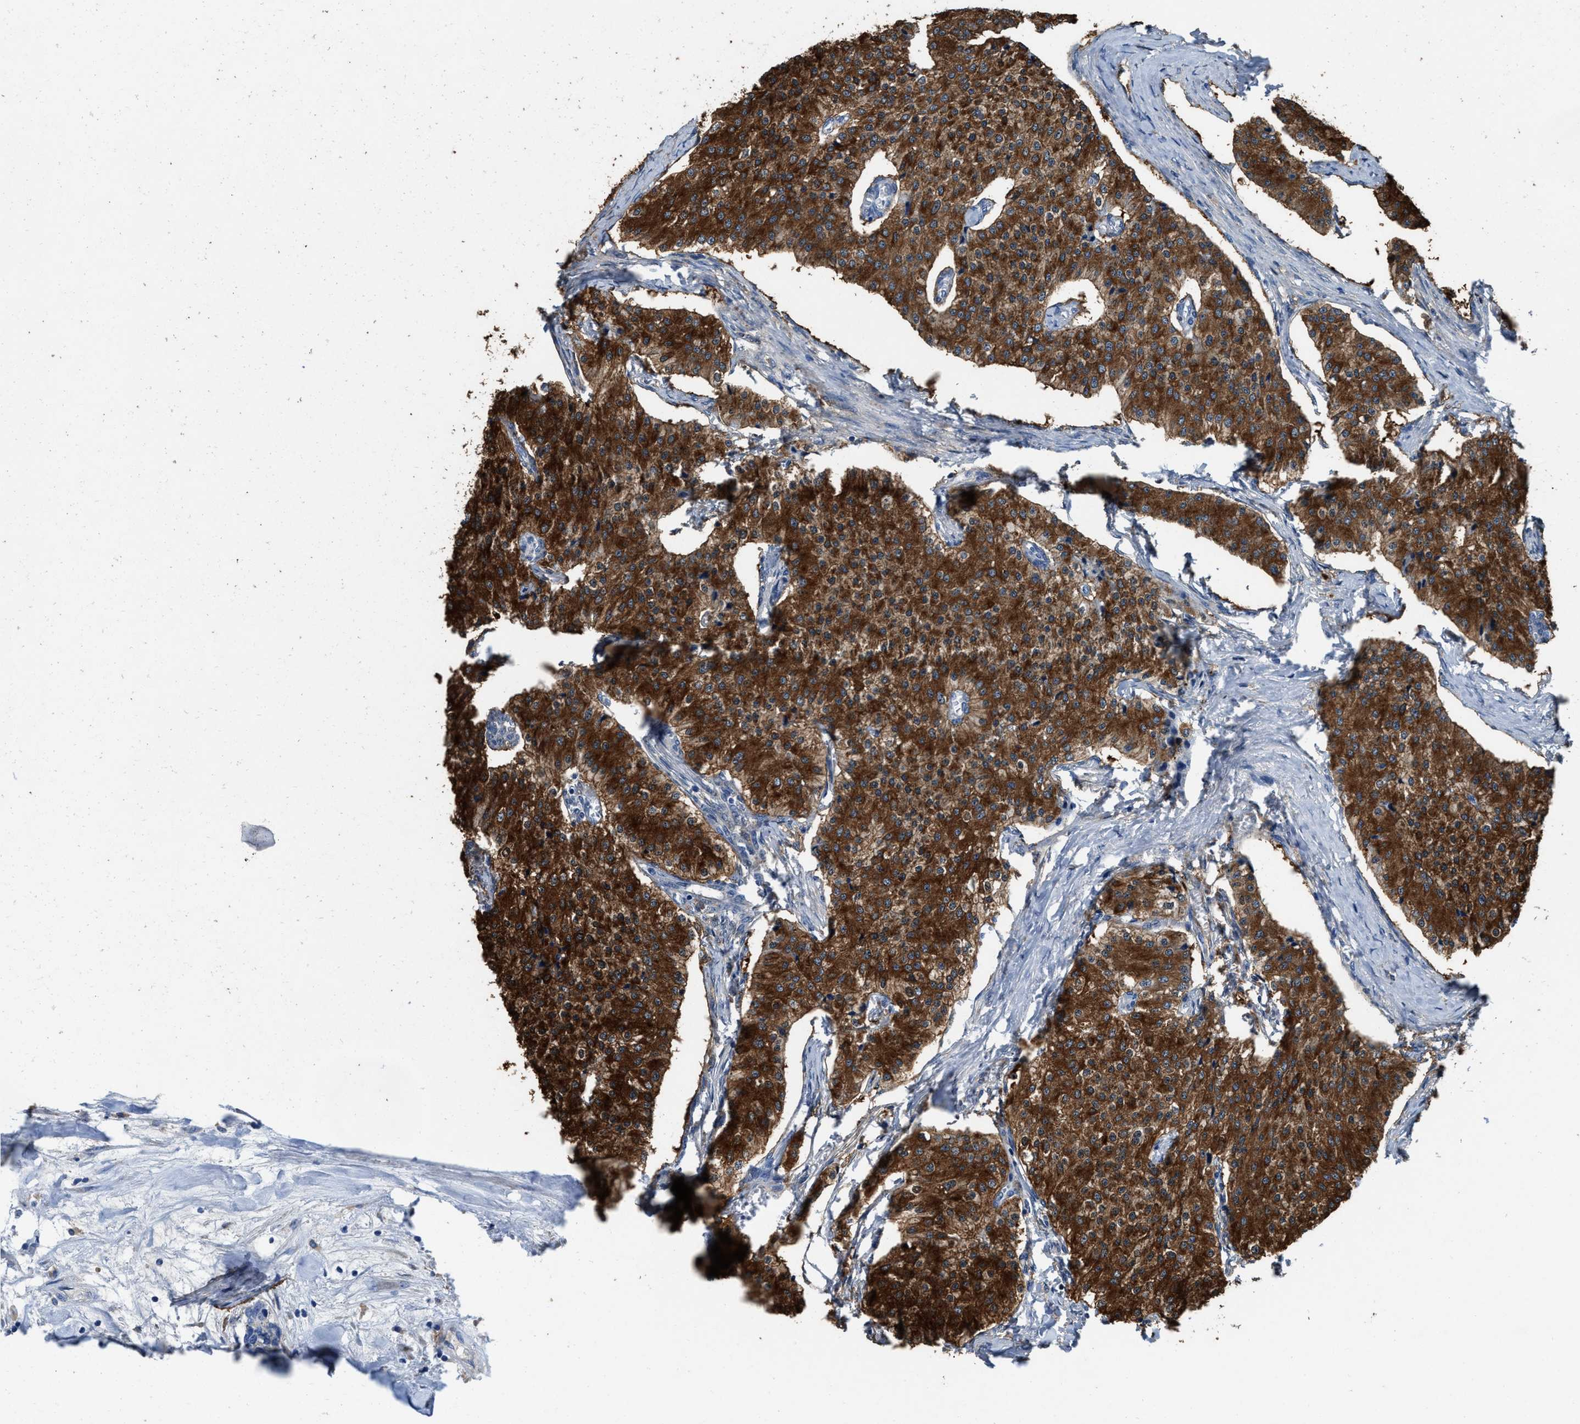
{"staining": {"intensity": "strong", "quantity": ">75%", "location": "cytoplasmic/membranous"}, "tissue": "carcinoid", "cell_type": "Tumor cells", "image_type": "cancer", "snomed": [{"axis": "morphology", "description": "Carcinoid, malignant, NOS"}, {"axis": "topography", "description": "Colon"}], "caption": "Immunohistochemical staining of human carcinoid shows high levels of strong cytoplasmic/membranous protein staining in about >75% of tumor cells. The staining was performed using DAB to visualize the protein expression in brown, while the nuclei were stained in blue with hematoxylin (Magnification: 20x).", "gene": "PEG10", "patient": {"sex": "female", "age": 52}}